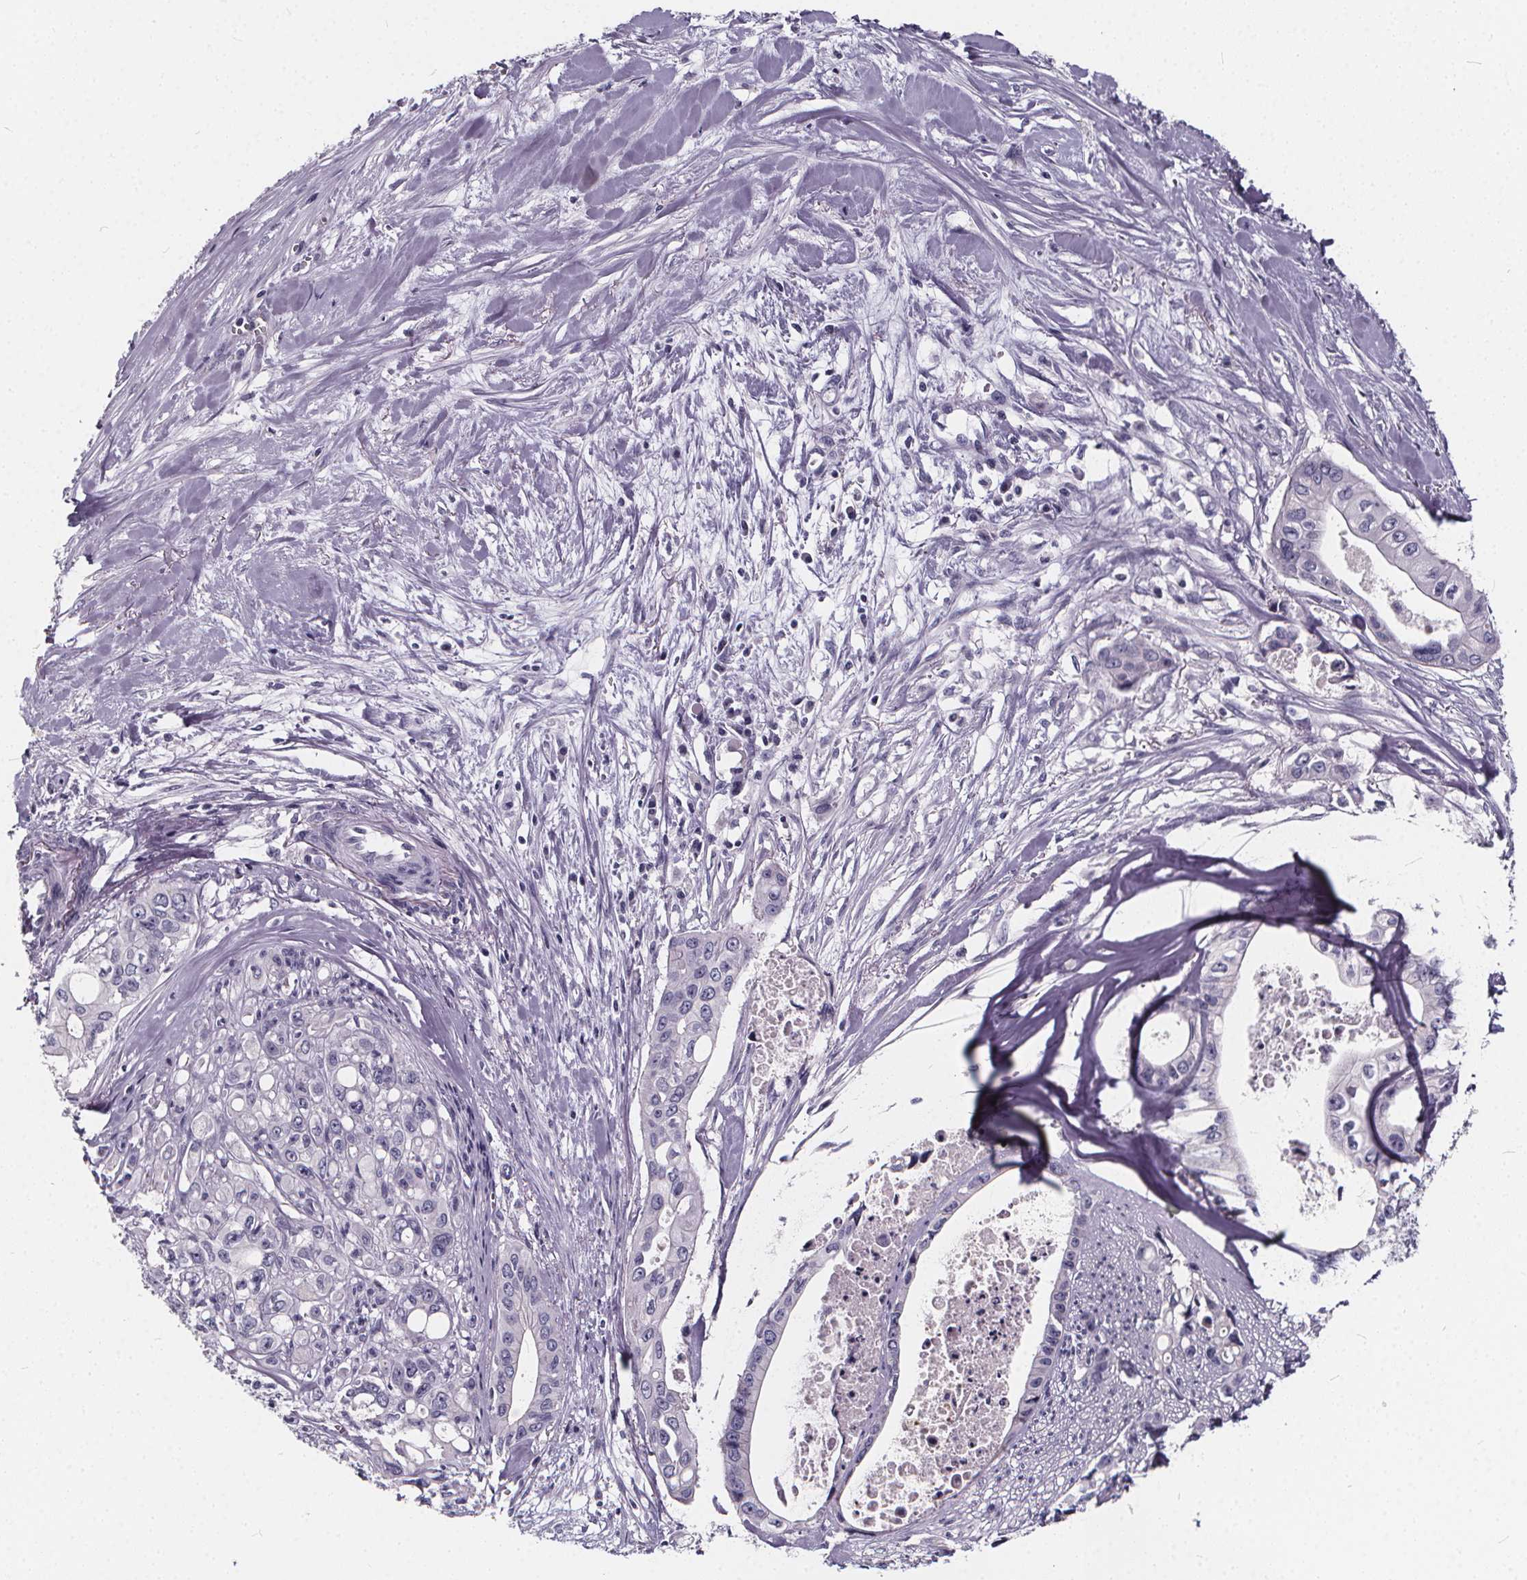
{"staining": {"intensity": "negative", "quantity": "none", "location": "none"}, "tissue": "pancreatic cancer", "cell_type": "Tumor cells", "image_type": "cancer", "snomed": [{"axis": "morphology", "description": "Adenocarcinoma, NOS"}, {"axis": "topography", "description": "Pancreas"}], "caption": "The immunohistochemistry image has no significant positivity in tumor cells of adenocarcinoma (pancreatic) tissue. (Immunohistochemistry, brightfield microscopy, high magnification).", "gene": "SPEF2", "patient": {"sex": "male", "age": 60}}